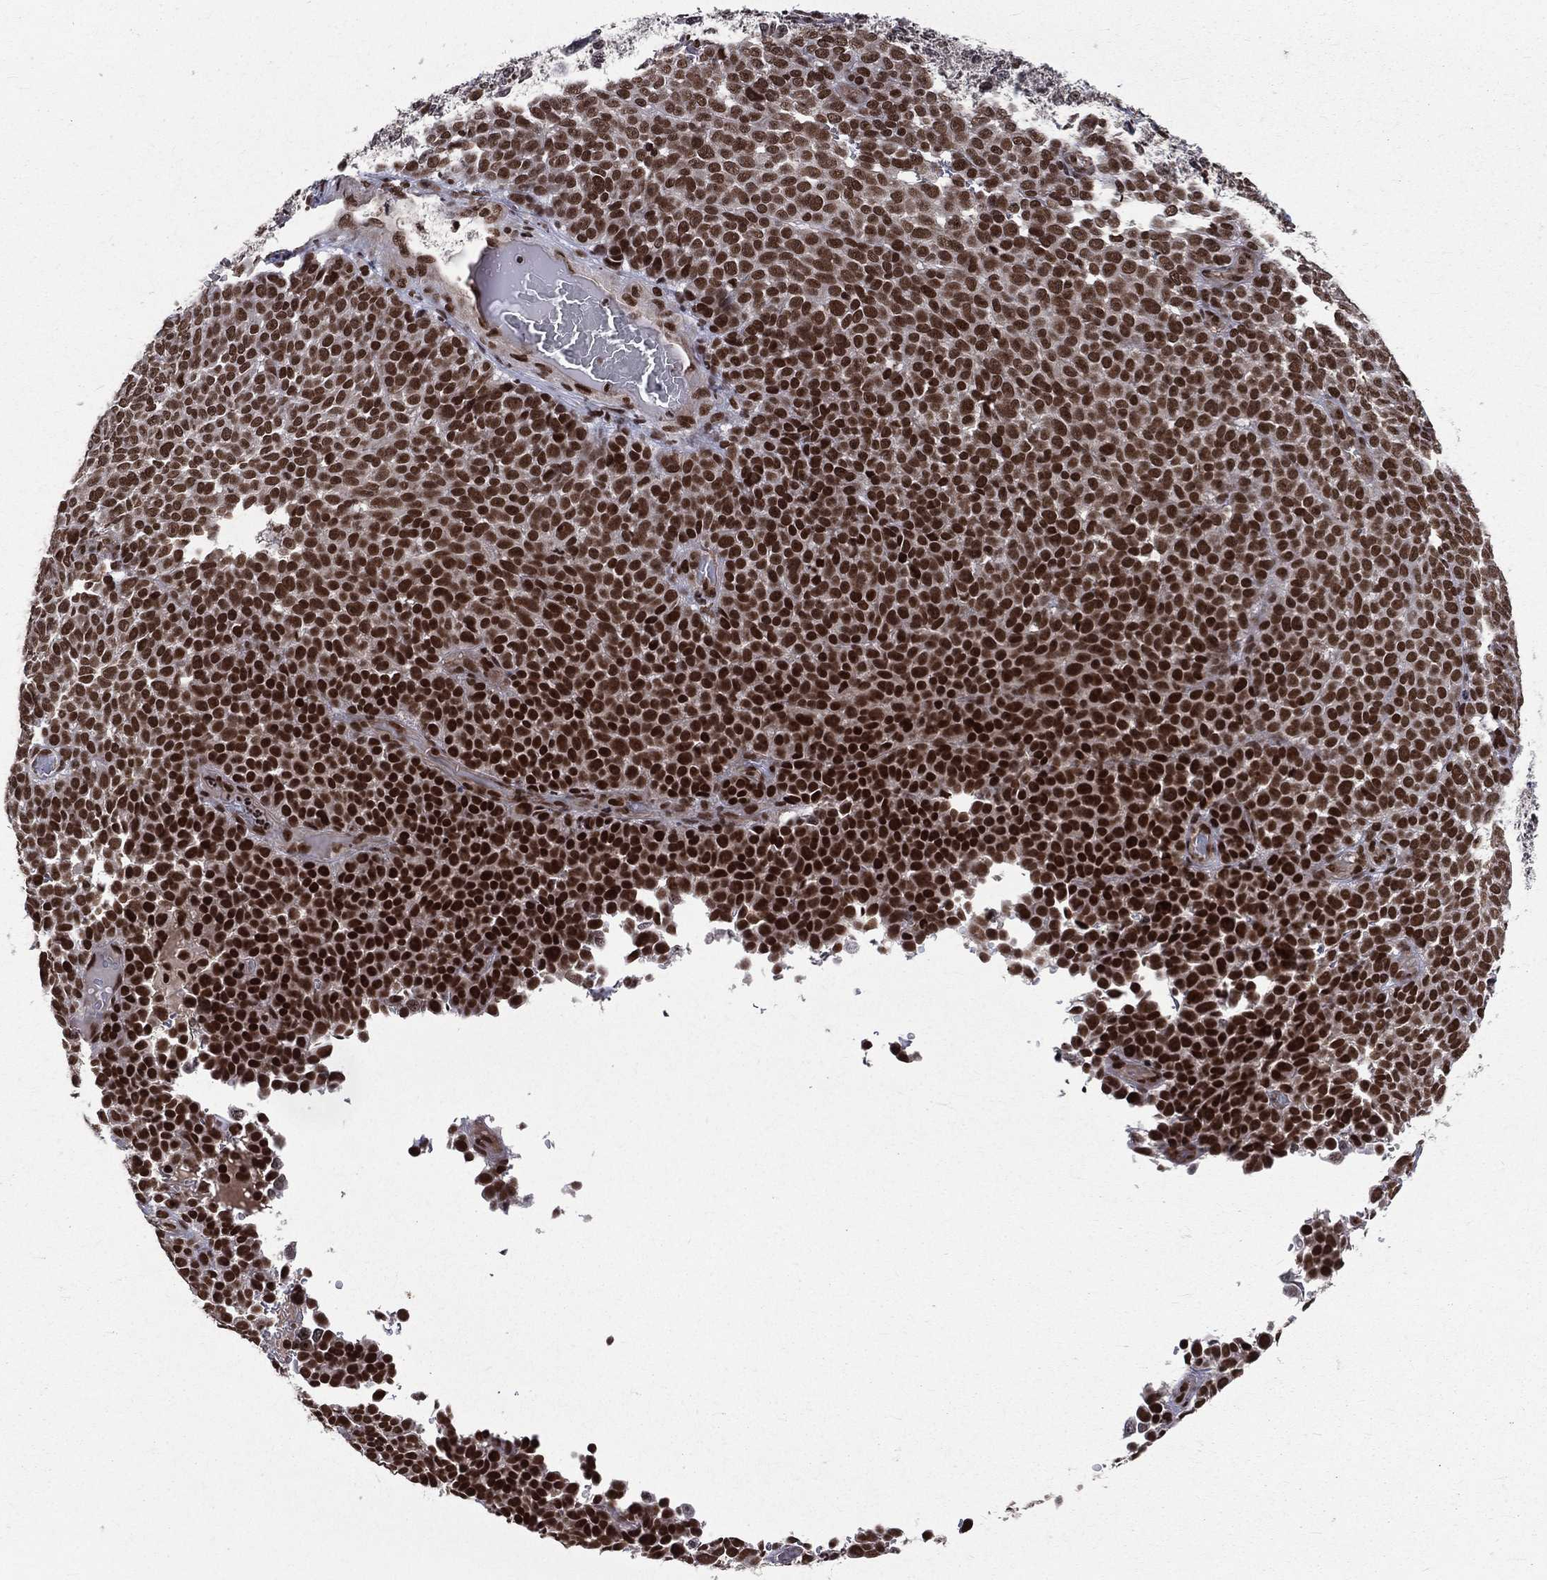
{"staining": {"intensity": "strong", "quantity": "25%-75%", "location": "nuclear"}, "tissue": "melanoma", "cell_type": "Tumor cells", "image_type": "cancer", "snomed": [{"axis": "morphology", "description": "Malignant melanoma, NOS"}, {"axis": "topography", "description": "Skin"}], "caption": "Protein expression analysis of human malignant melanoma reveals strong nuclear staining in about 25%-75% of tumor cells. Nuclei are stained in blue.", "gene": "SMC3", "patient": {"sex": "female", "age": 95}}